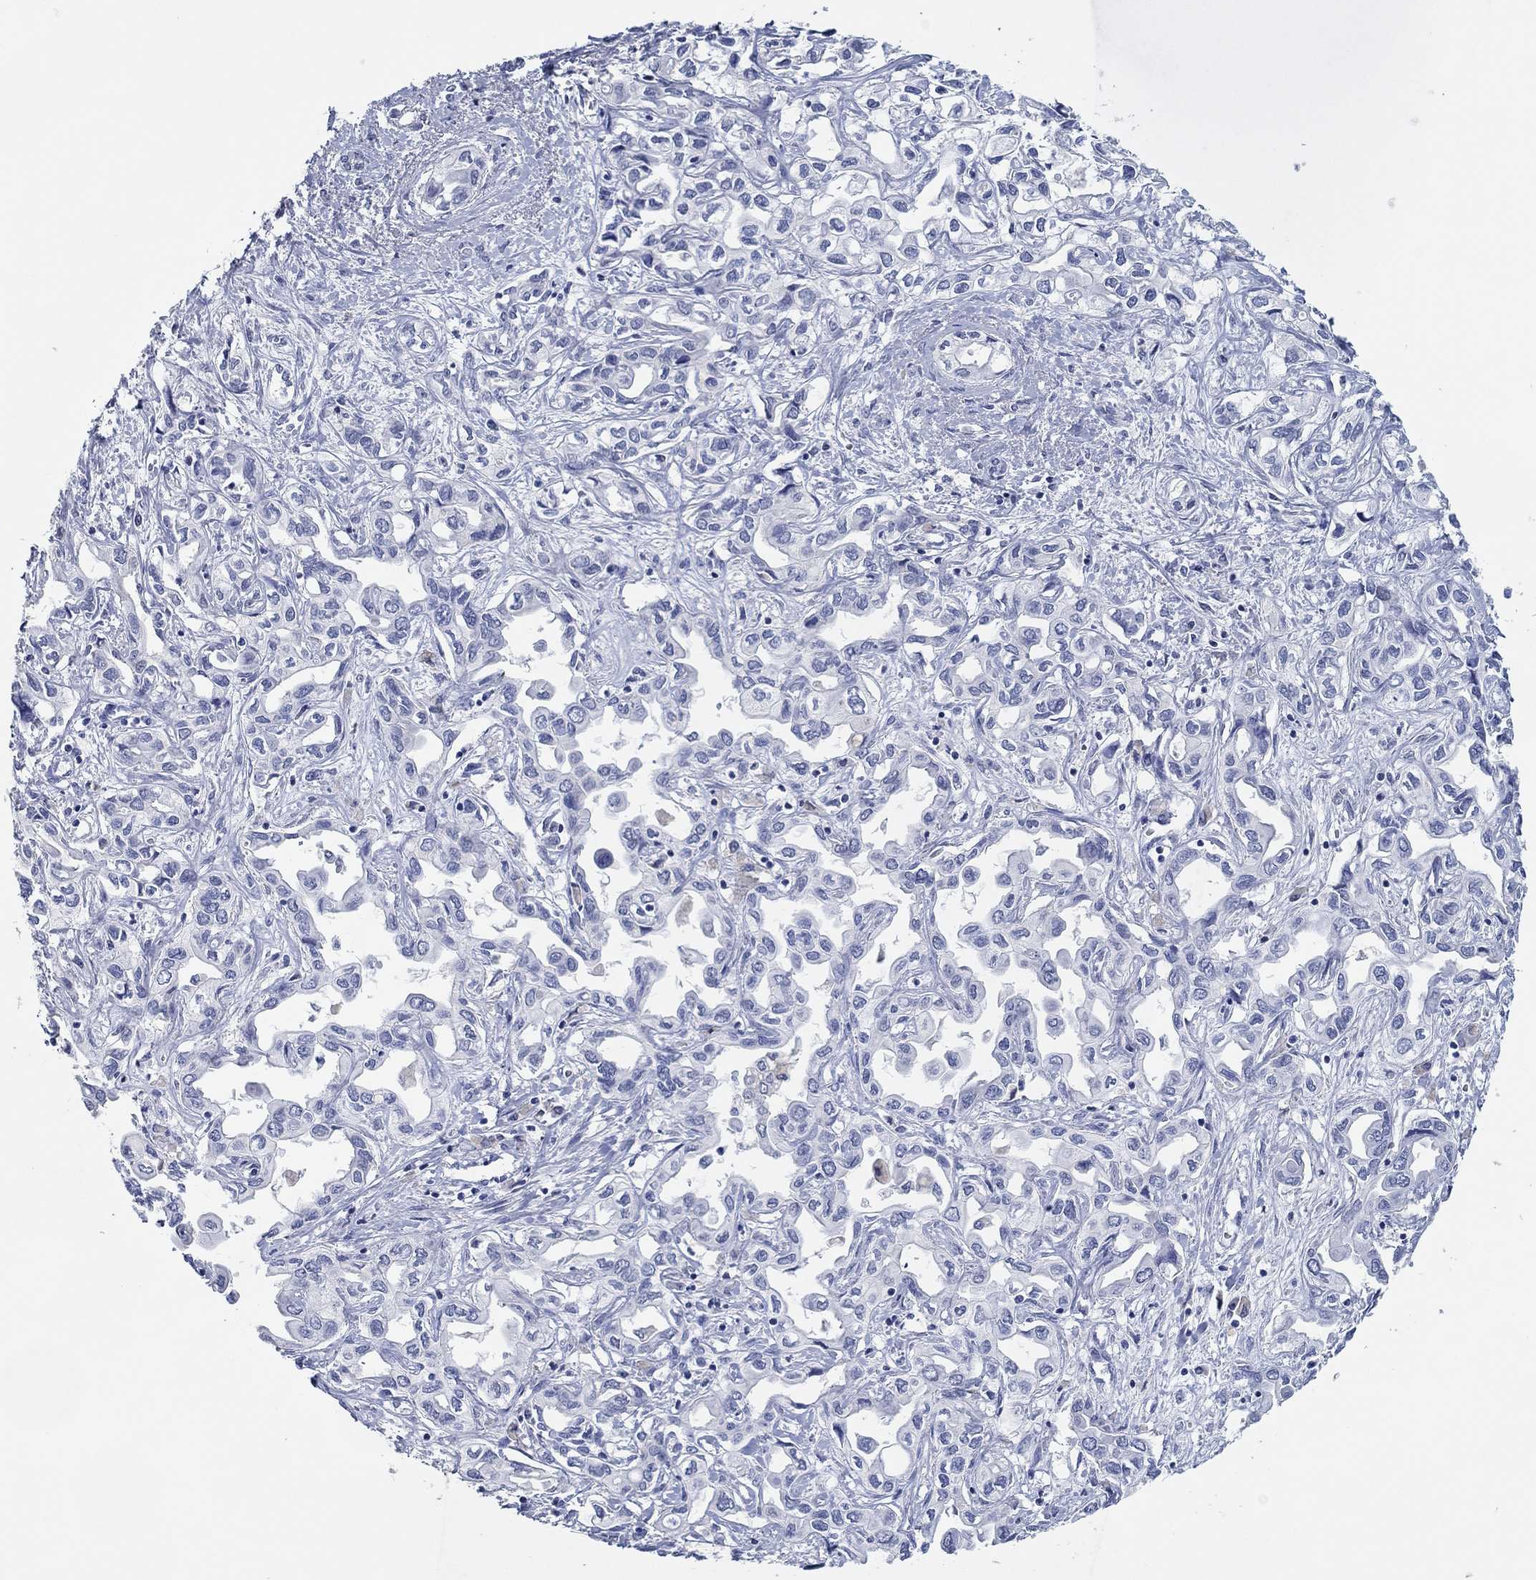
{"staining": {"intensity": "negative", "quantity": "none", "location": "none"}, "tissue": "liver cancer", "cell_type": "Tumor cells", "image_type": "cancer", "snomed": [{"axis": "morphology", "description": "Cholangiocarcinoma"}, {"axis": "topography", "description": "Liver"}], "caption": "High power microscopy image of an IHC photomicrograph of liver cancer, revealing no significant staining in tumor cells.", "gene": "POU5F1", "patient": {"sex": "female", "age": 64}}